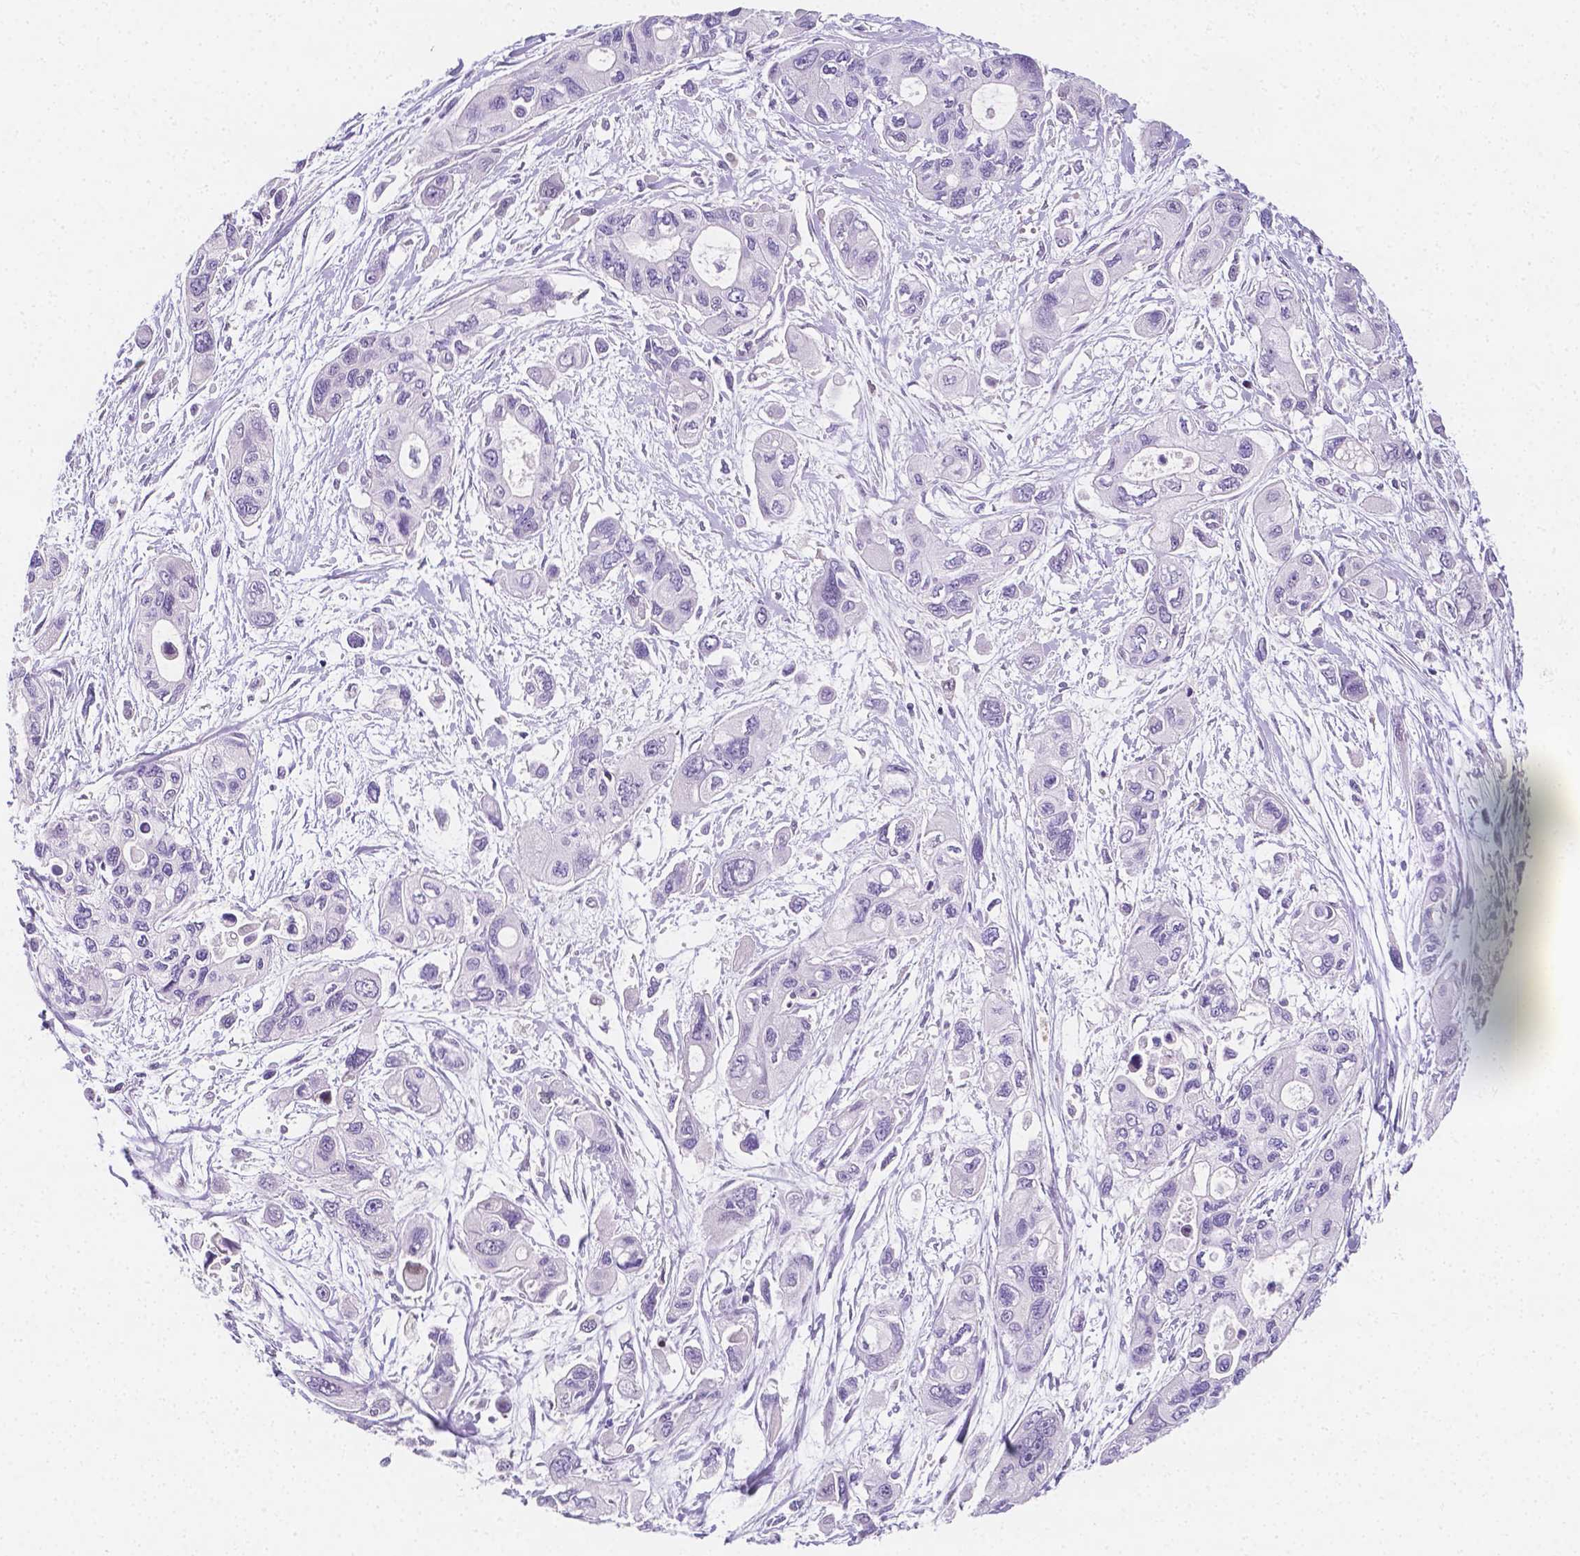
{"staining": {"intensity": "negative", "quantity": "none", "location": "none"}, "tissue": "pancreatic cancer", "cell_type": "Tumor cells", "image_type": "cancer", "snomed": [{"axis": "morphology", "description": "Adenocarcinoma, NOS"}, {"axis": "topography", "description": "Pancreas"}], "caption": "Pancreatic cancer (adenocarcinoma) was stained to show a protein in brown. There is no significant staining in tumor cells.", "gene": "SGTB", "patient": {"sex": "female", "age": 47}}